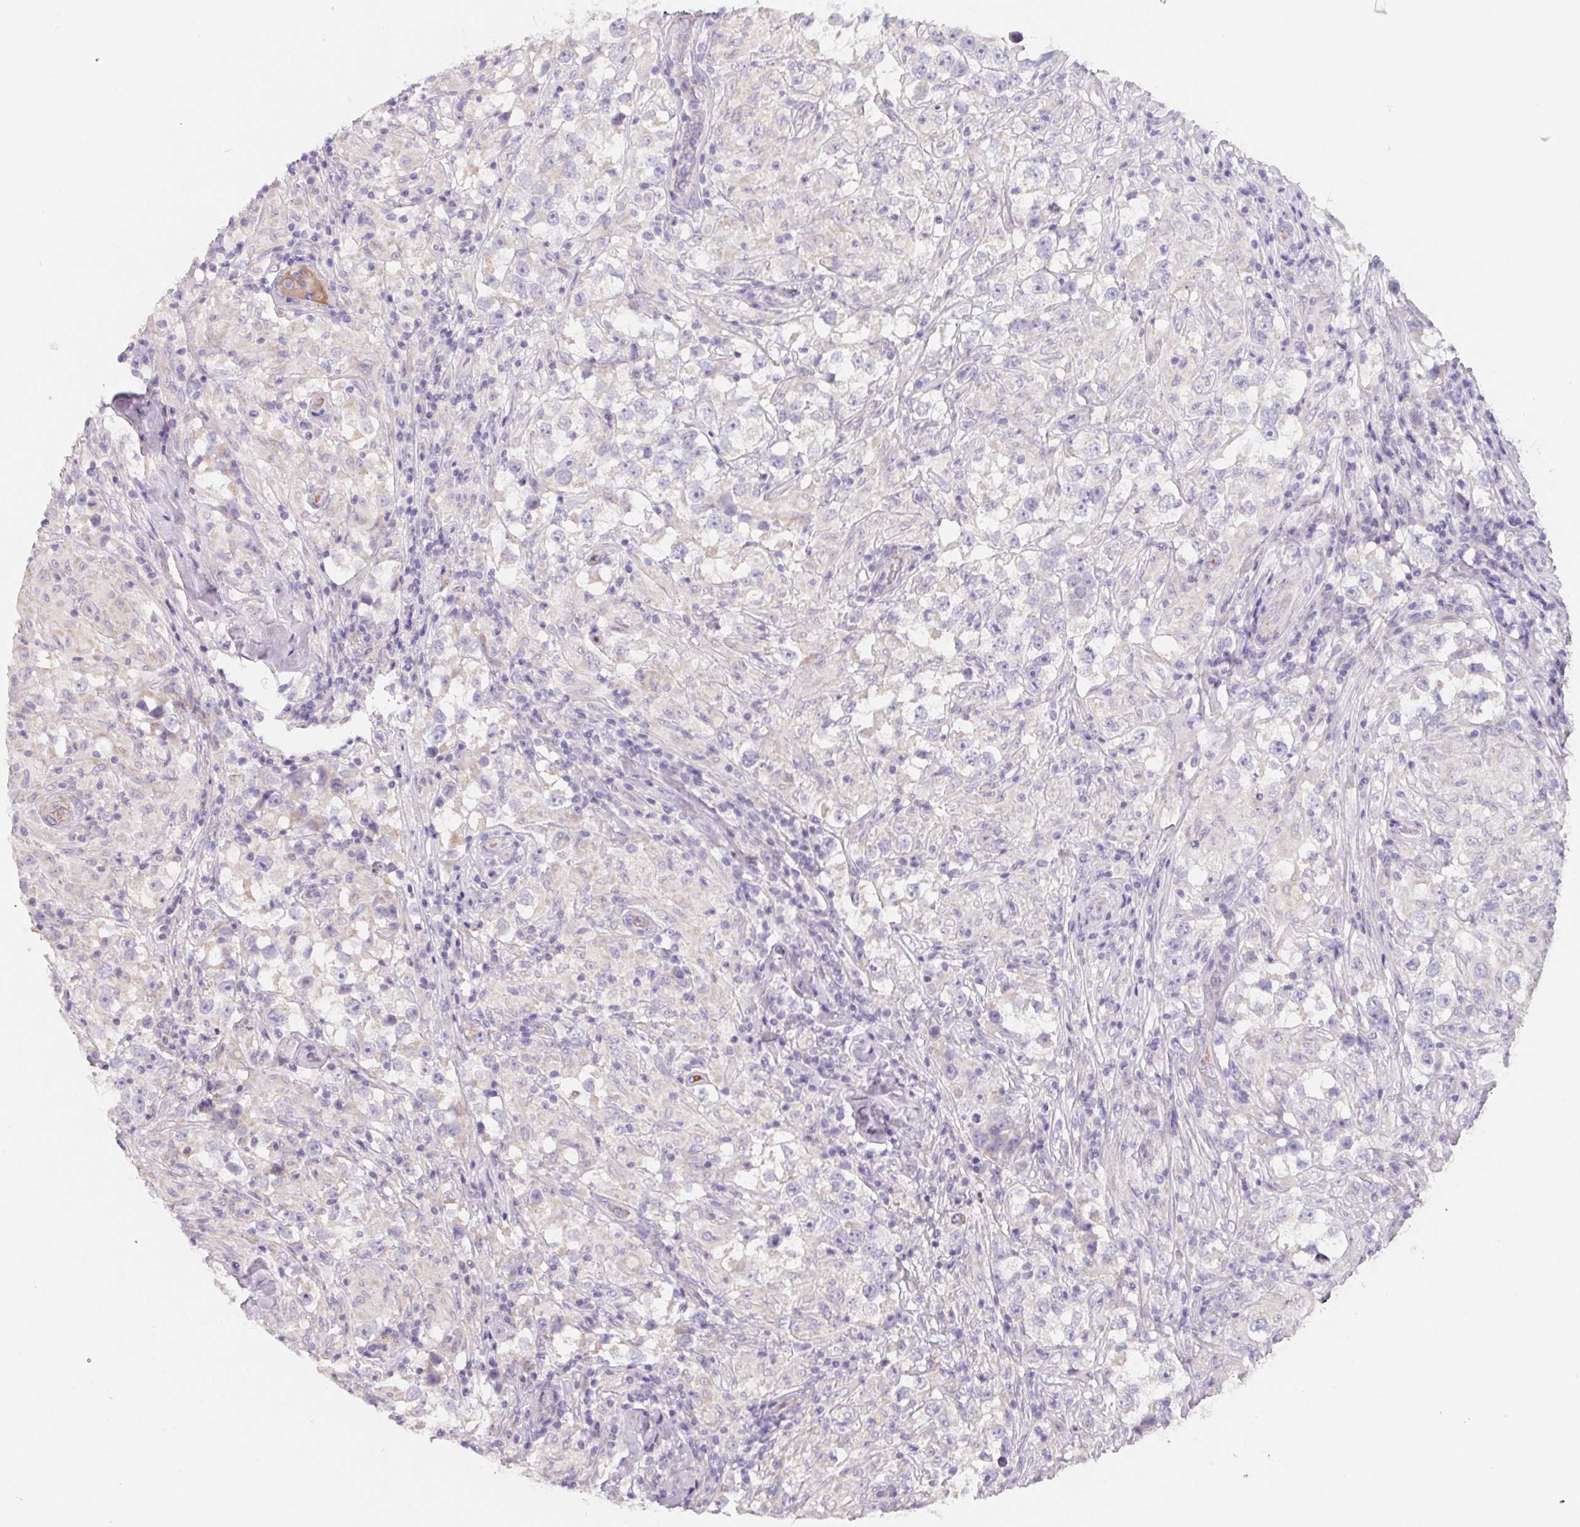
{"staining": {"intensity": "negative", "quantity": "none", "location": "none"}, "tissue": "testis cancer", "cell_type": "Tumor cells", "image_type": "cancer", "snomed": [{"axis": "morphology", "description": "Seminoma, NOS"}, {"axis": "topography", "description": "Testis"}], "caption": "The immunohistochemistry photomicrograph has no significant expression in tumor cells of testis seminoma tissue. (DAB (3,3'-diaminobenzidine) immunohistochemistry, high magnification).", "gene": "LPA", "patient": {"sex": "male", "age": 46}}